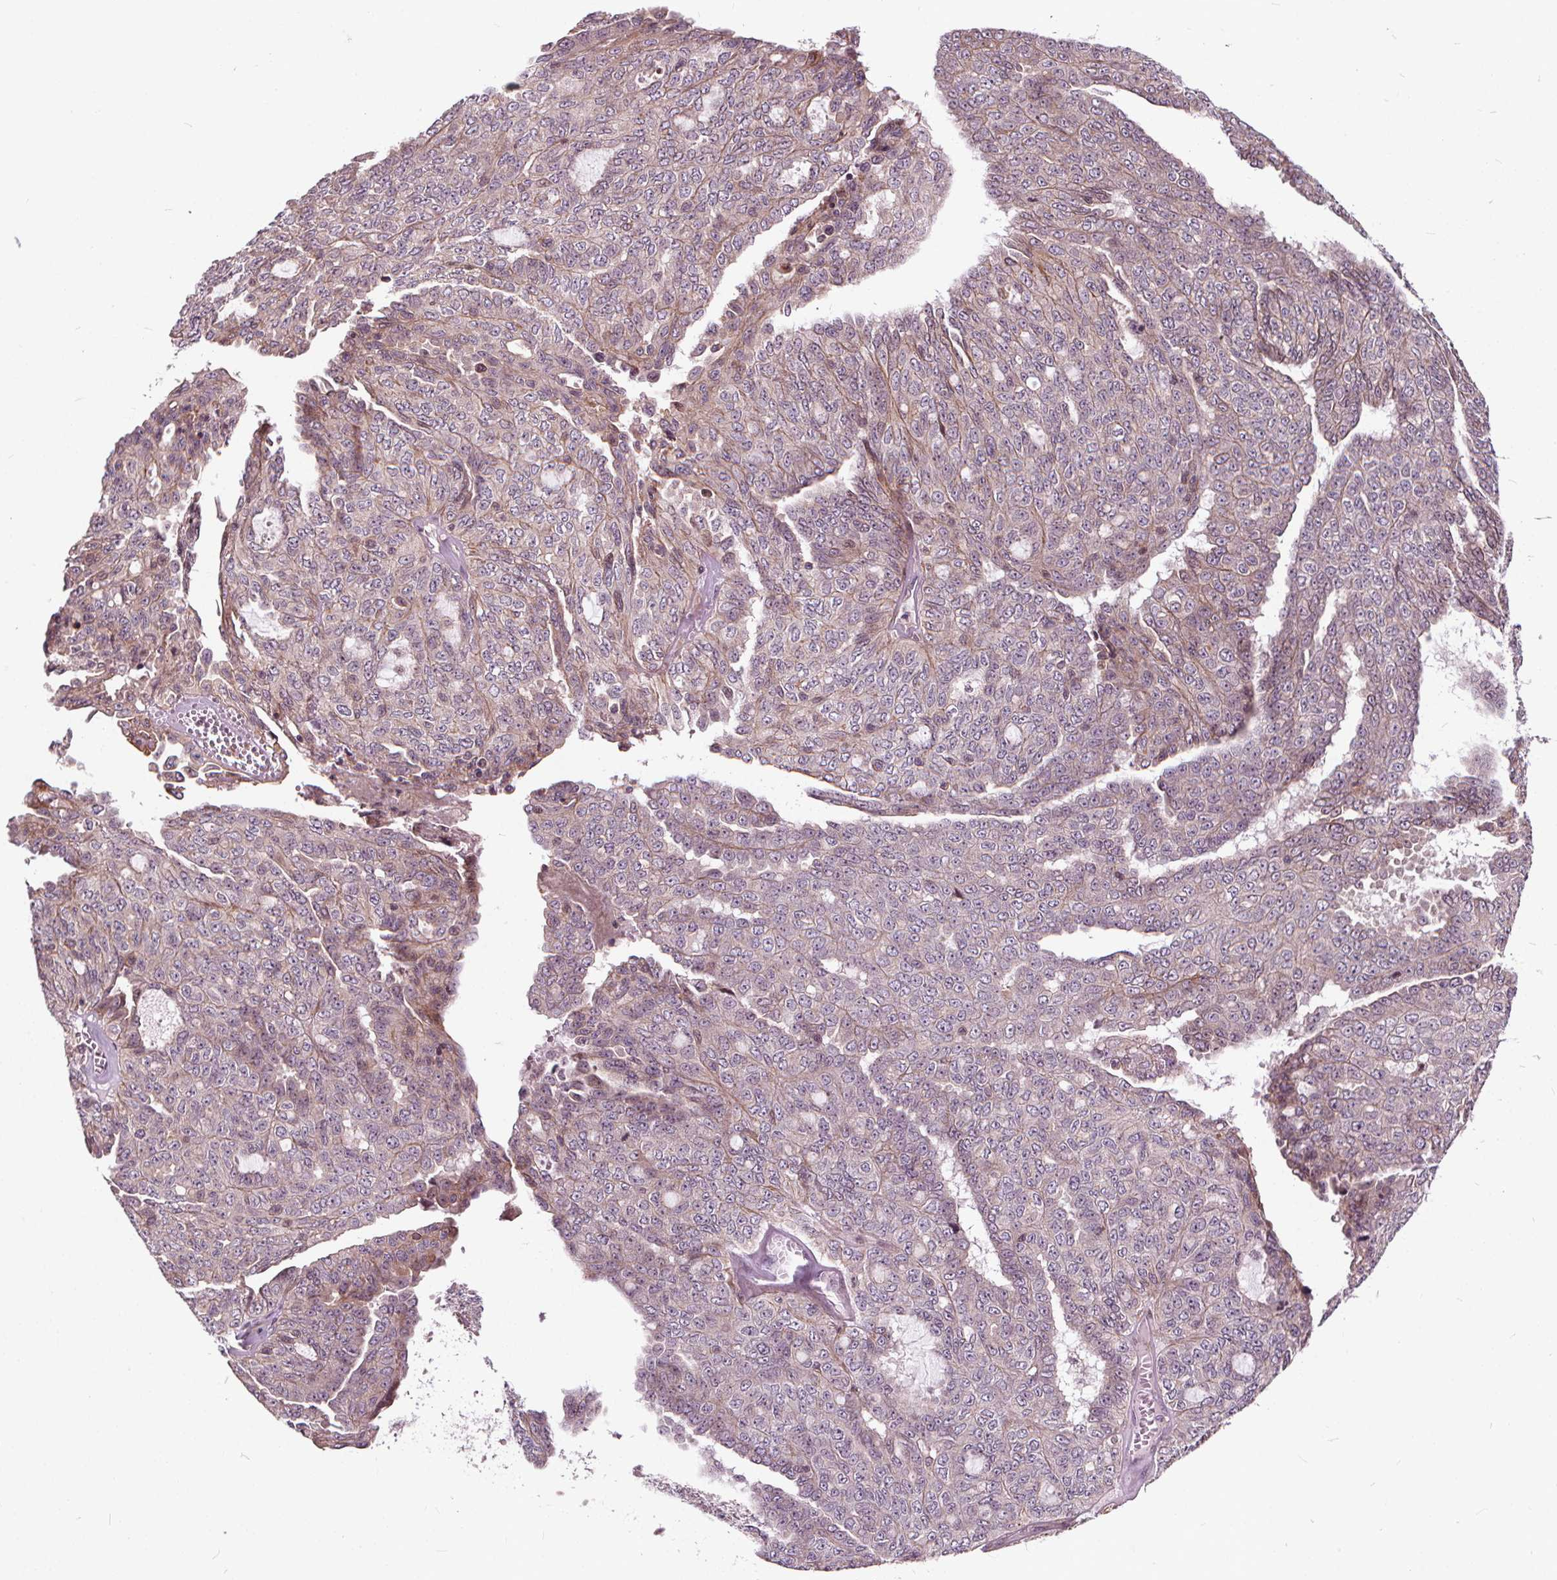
{"staining": {"intensity": "negative", "quantity": "none", "location": "none"}, "tissue": "ovarian cancer", "cell_type": "Tumor cells", "image_type": "cancer", "snomed": [{"axis": "morphology", "description": "Cystadenocarcinoma, serous, NOS"}, {"axis": "topography", "description": "Ovary"}], "caption": "High power microscopy micrograph of an IHC micrograph of ovarian cancer (serous cystadenocarcinoma), revealing no significant staining in tumor cells.", "gene": "INPP5E", "patient": {"sex": "female", "age": 71}}